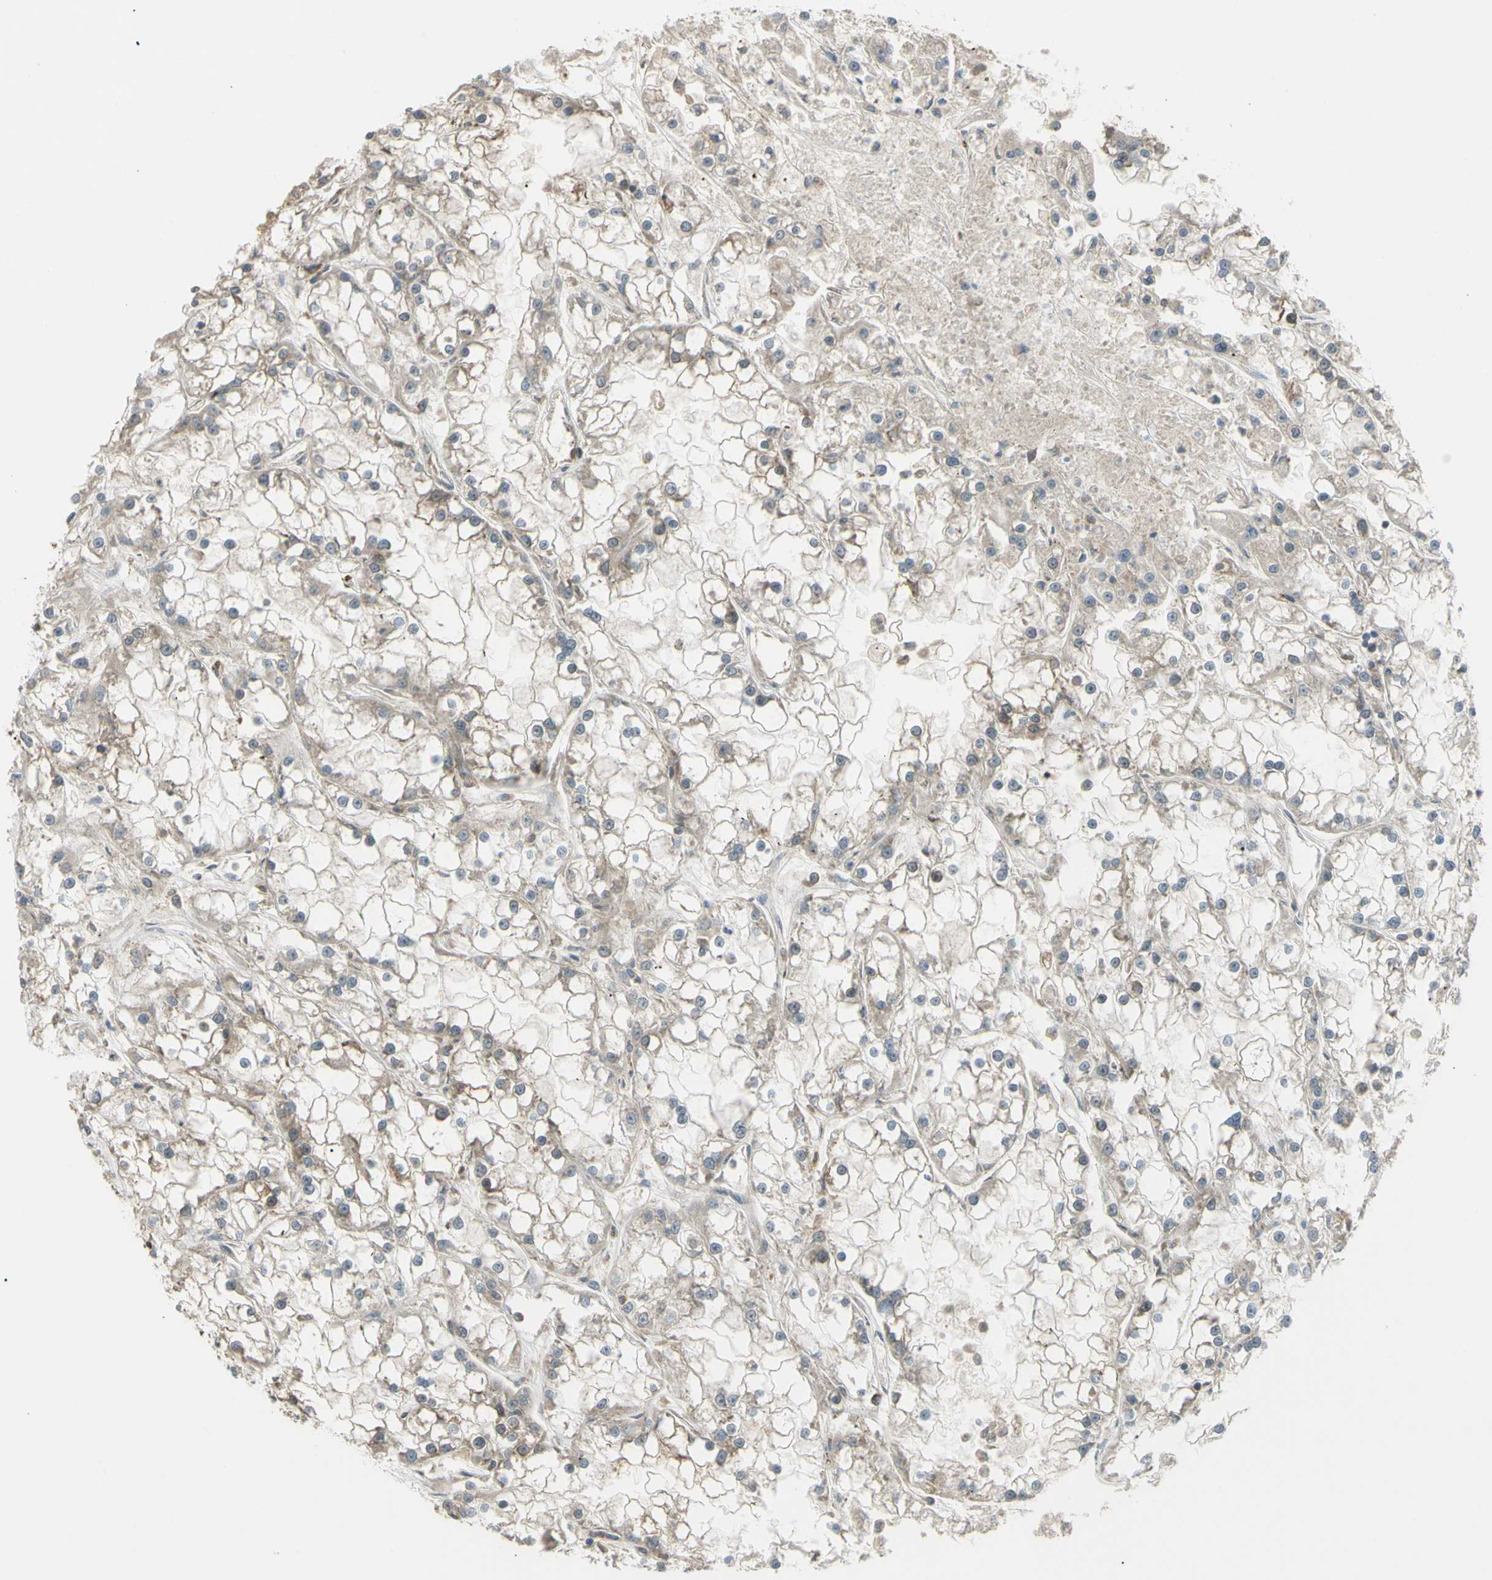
{"staining": {"intensity": "weak", "quantity": "<25%", "location": "cytoplasmic/membranous"}, "tissue": "renal cancer", "cell_type": "Tumor cells", "image_type": "cancer", "snomed": [{"axis": "morphology", "description": "Adenocarcinoma, NOS"}, {"axis": "topography", "description": "Kidney"}], "caption": "A high-resolution photomicrograph shows IHC staining of renal cancer, which shows no significant positivity in tumor cells.", "gene": "FLII", "patient": {"sex": "female", "age": 52}}